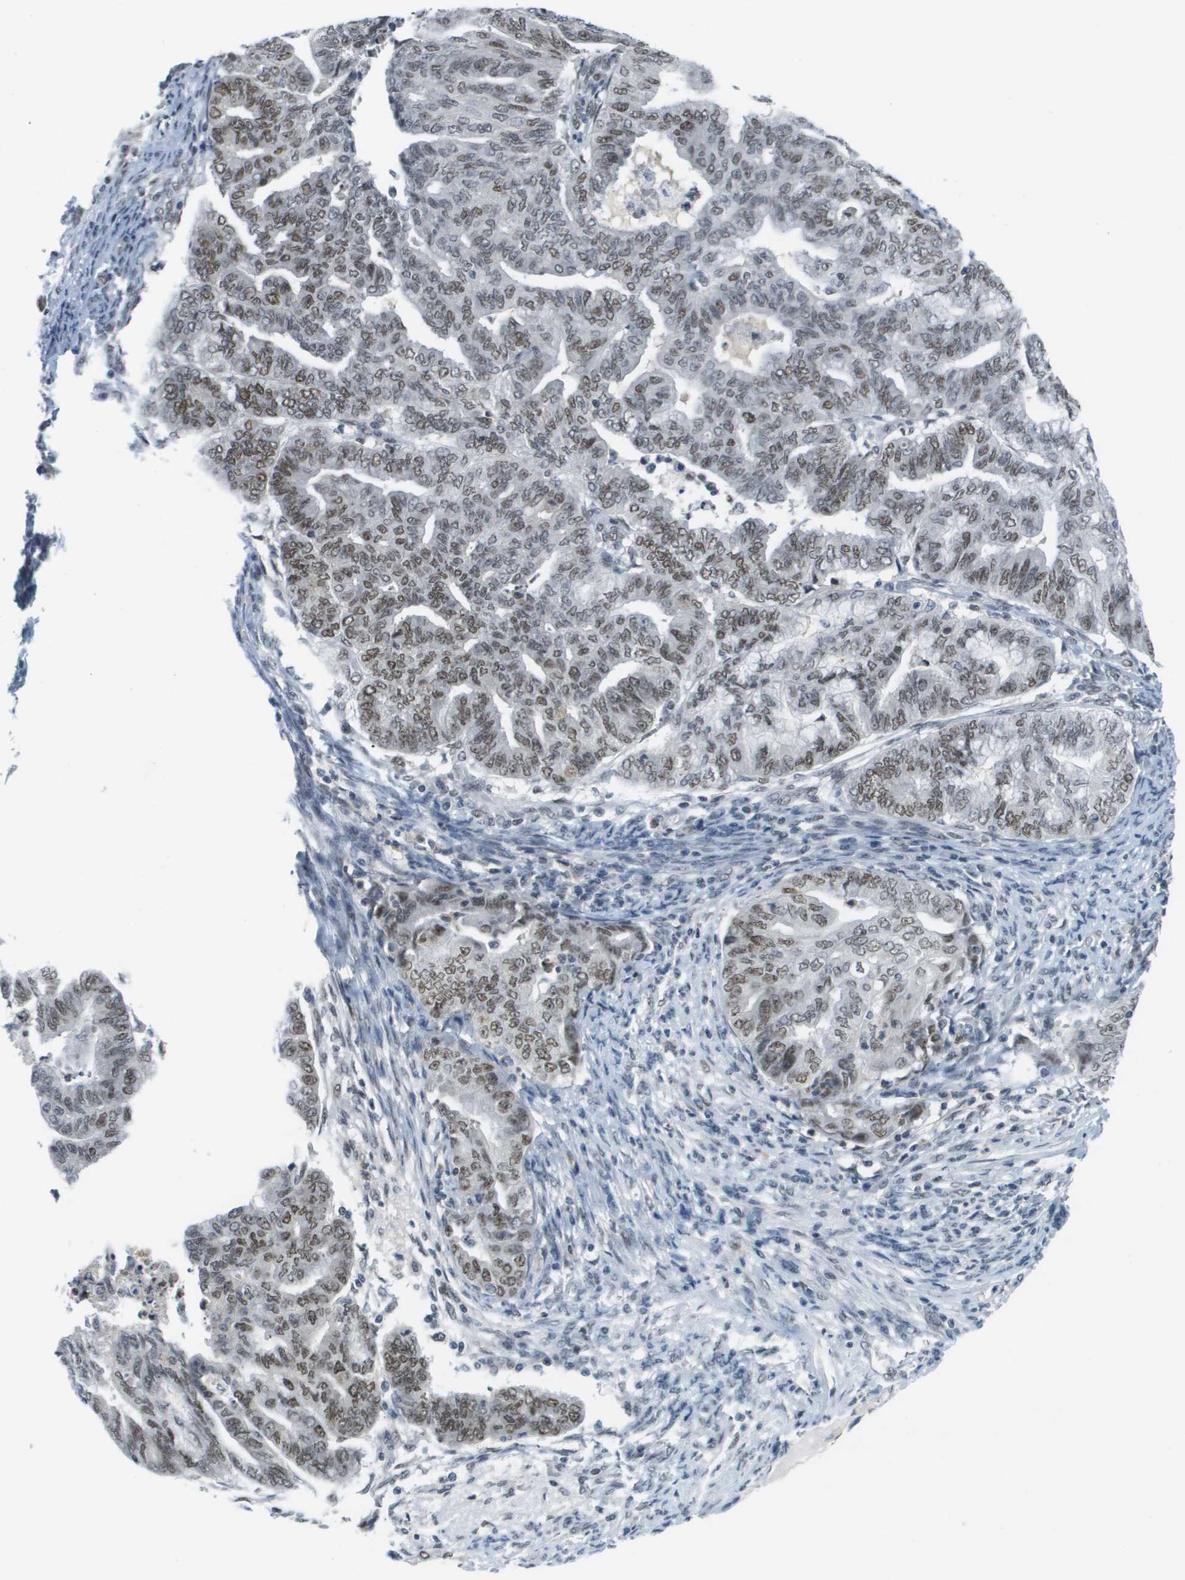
{"staining": {"intensity": "moderate", "quantity": "25%-75%", "location": "nuclear"}, "tissue": "endometrial cancer", "cell_type": "Tumor cells", "image_type": "cancer", "snomed": [{"axis": "morphology", "description": "Adenocarcinoma, NOS"}, {"axis": "topography", "description": "Endometrium"}], "caption": "A brown stain shows moderate nuclear positivity of a protein in endometrial cancer (adenocarcinoma) tumor cells.", "gene": "CBX5", "patient": {"sex": "female", "age": 79}}